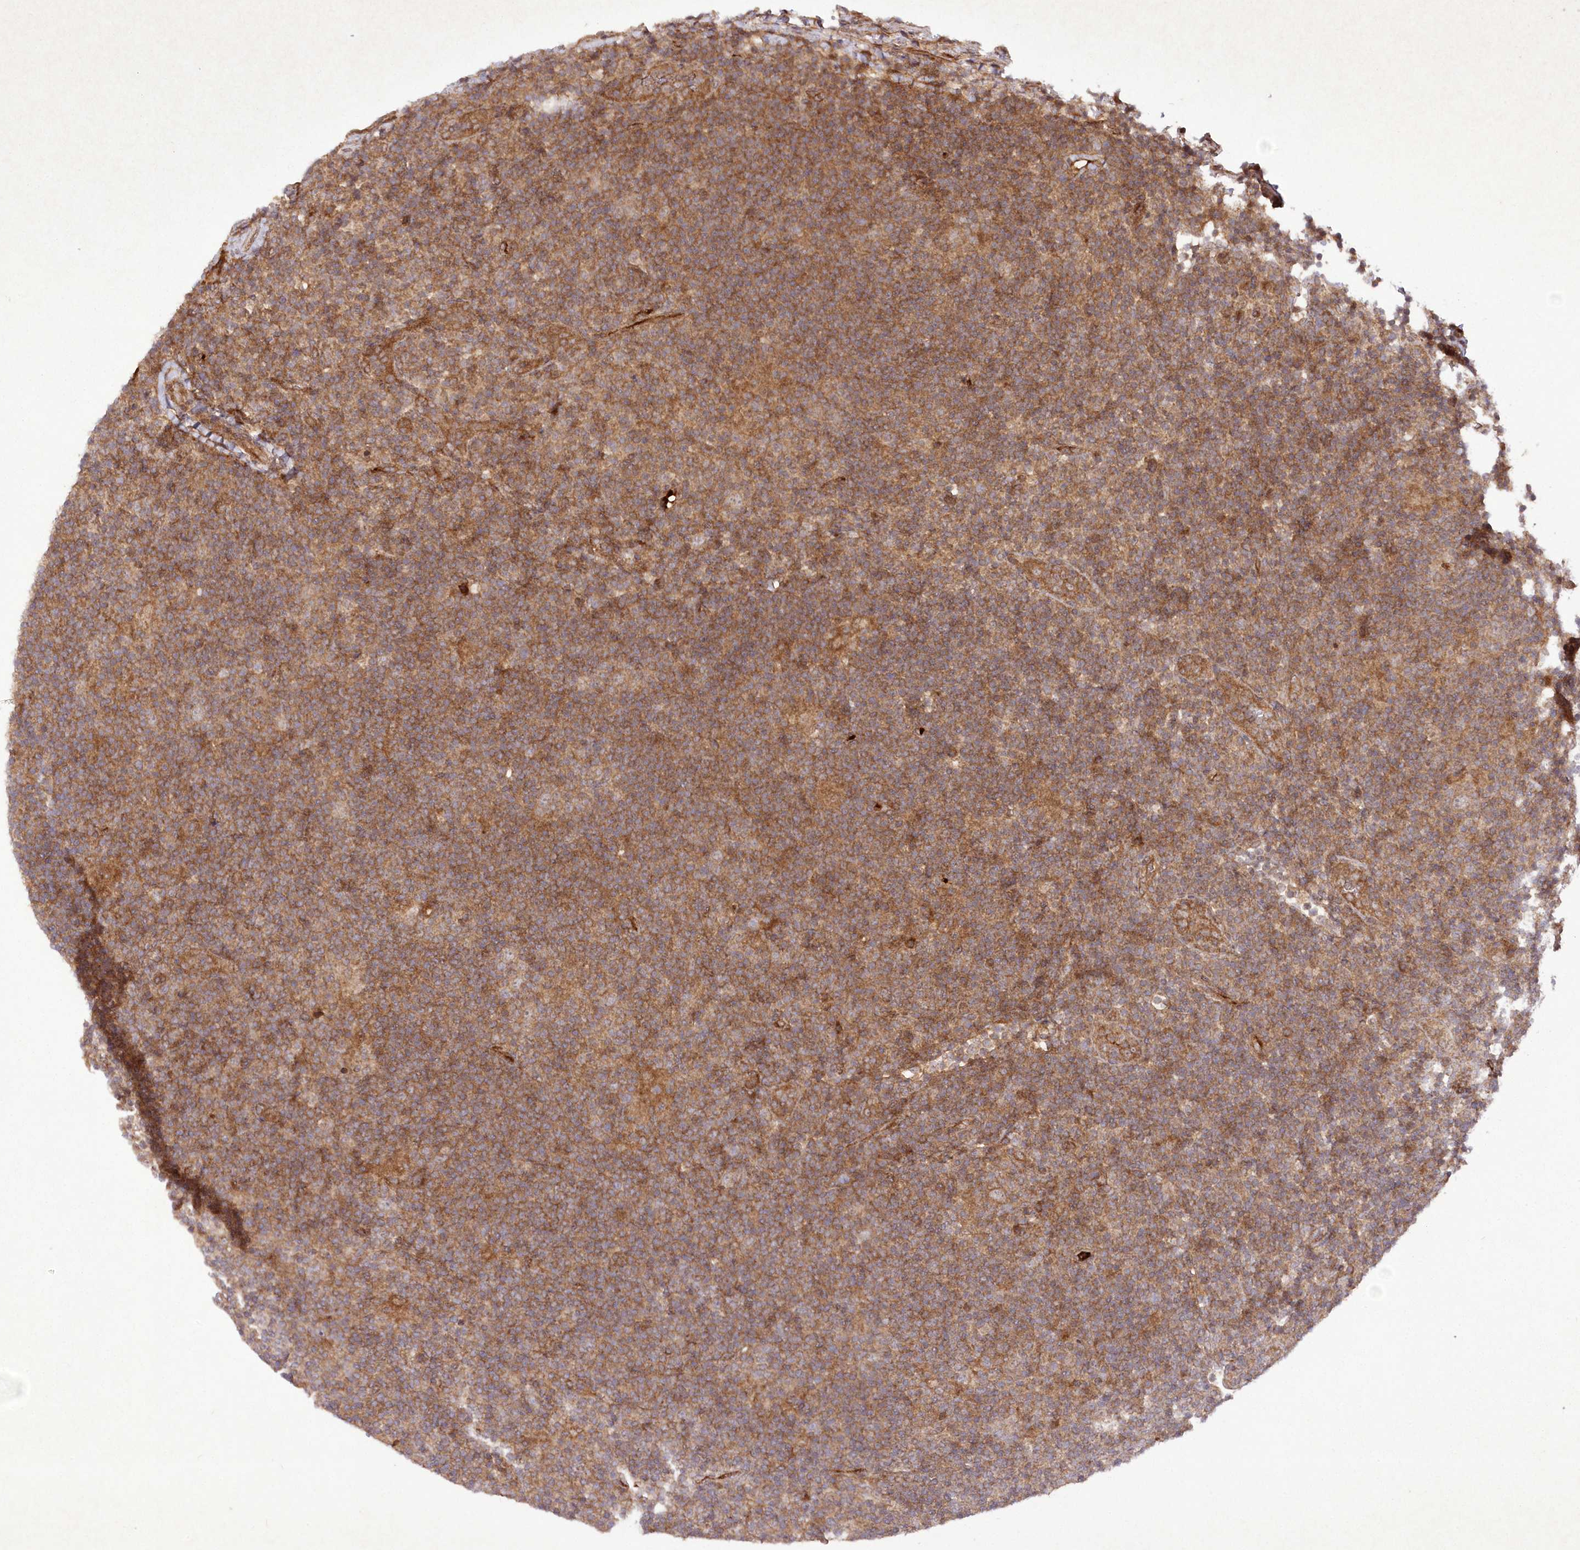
{"staining": {"intensity": "moderate", "quantity": "<25%", "location": "cytoplasmic/membranous"}, "tissue": "lymphoma", "cell_type": "Tumor cells", "image_type": "cancer", "snomed": [{"axis": "morphology", "description": "Hodgkin's disease, NOS"}, {"axis": "topography", "description": "Lymph node"}], "caption": "Brown immunohistochemical staining in human Hodgkin's disease reveals moderate cytoplasmic/membranous positivity in approximately <25% of tumor cells.", "gene": "APOM", "patient": {"sex": "female", "age": 57}}